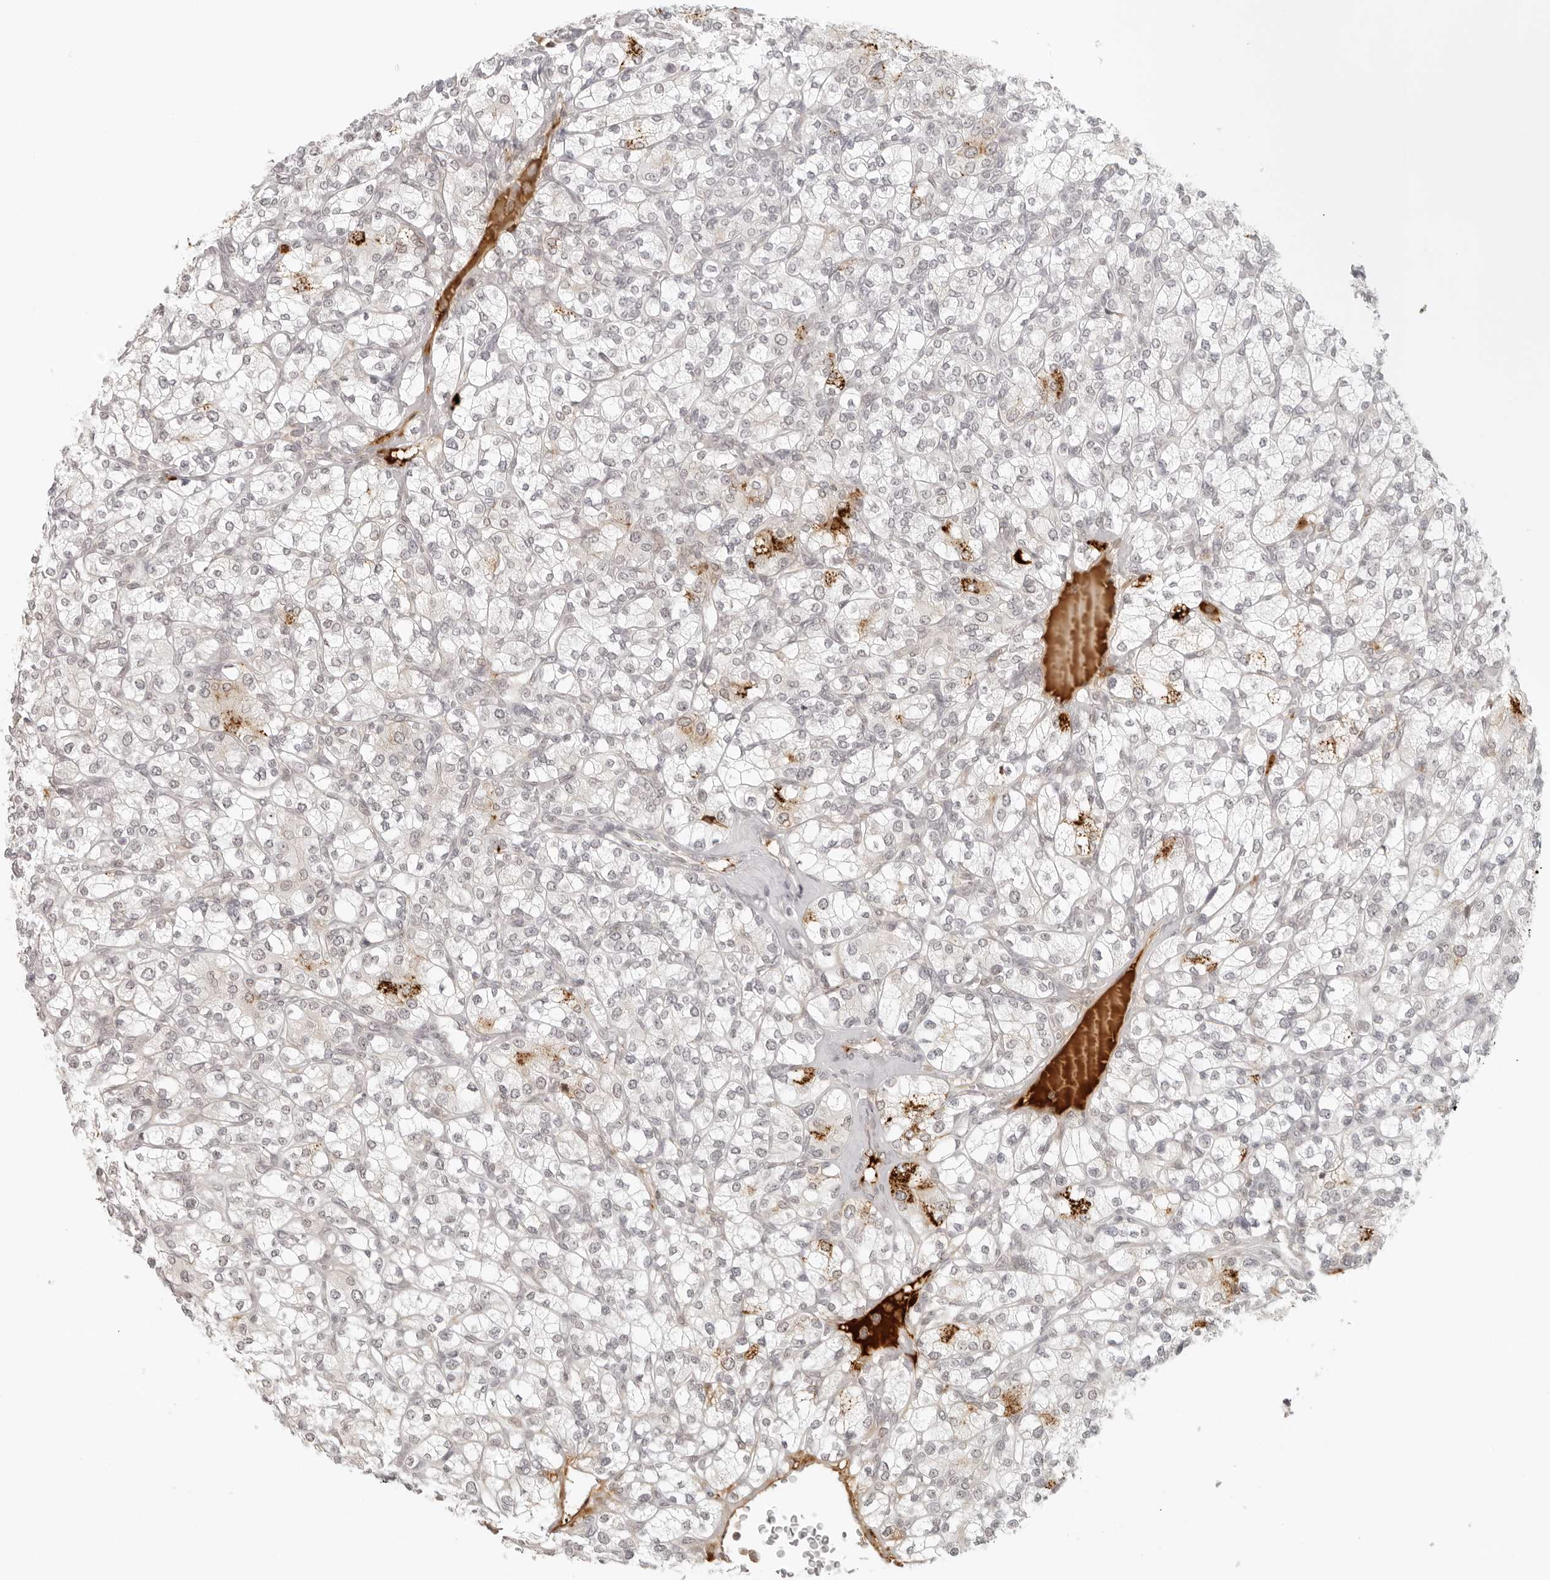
{"staining": {"intensity": "negative", "quantity": "none", "location": "none"}, "tissue": "renal cancer", "cell_type": "Tumor cells", "image_type": "cancer", "snomed": [{"axis": "morphology", "description": "Adenocarcinoma, NOS"}, {"axis": "topography", "description": "Kidney"}], "caption": "The micrograph displays no staining of tumor cells in renal adenocarcinoma.", "gene": "ZNF678", "patient": {"sex": "male", "age": 77}}